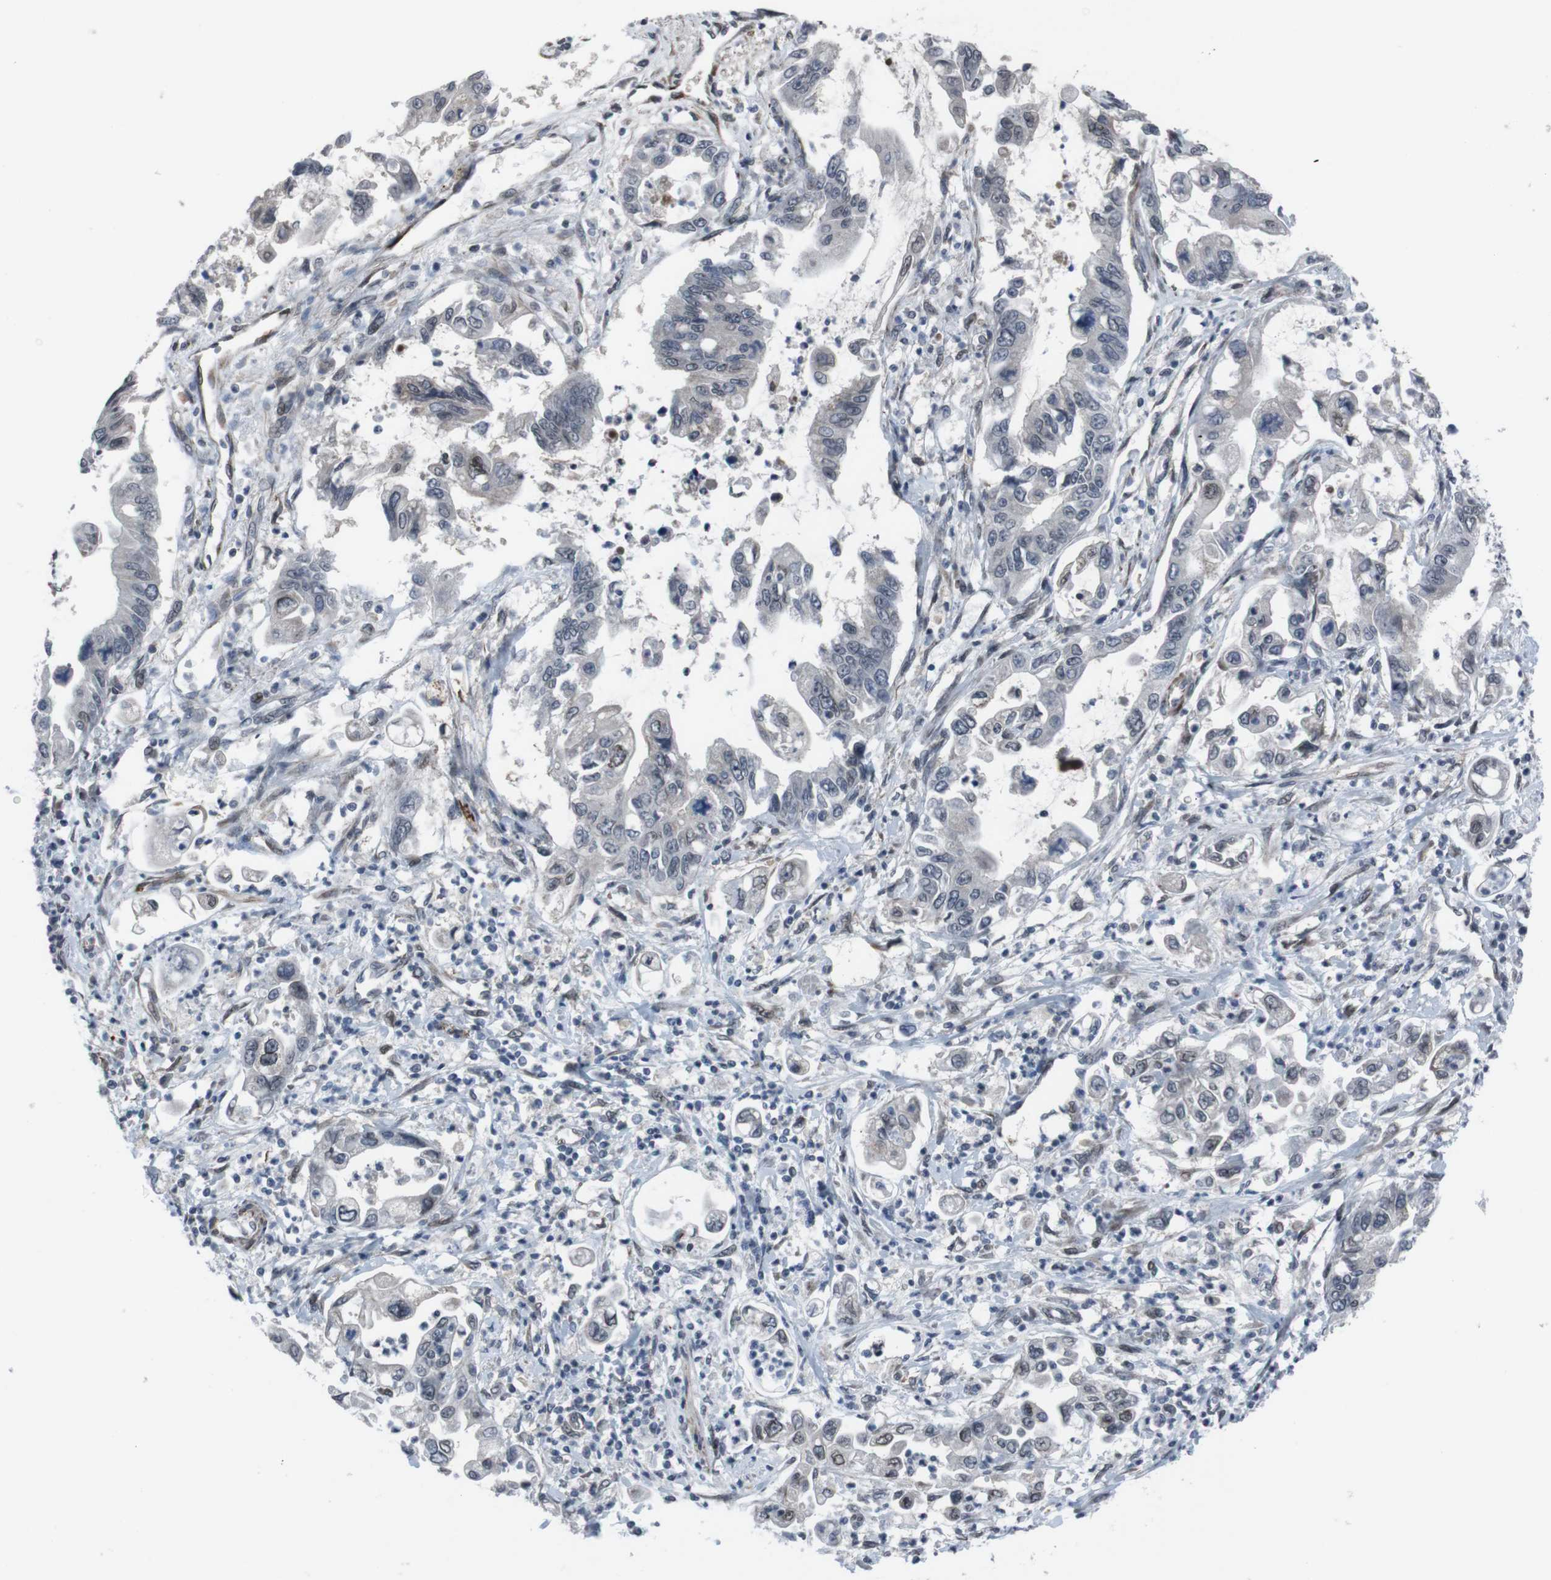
{"staining": {"intensity": "weak", "quantity": "<25%", "location": "nuclear"}, "tissue": "pancreatic cancer", "cell_type": "Tumor cells", "image_type": "cancer", "snomed": [{"axis": "morphology", "description": "Adenocarcinoma, NOS"}, {"axis": "topography", "description": "Pancreas"}], "caption": "Image shows no protein expression in tumor cells of adenocarcinoma (pancreatic) tissue. The staining is performed using DAB brown chromogen with nuclei counter-stained in using hematoxylin.", "gene": "SS18L1", "patient": {"sex": "male", "age": 56}}